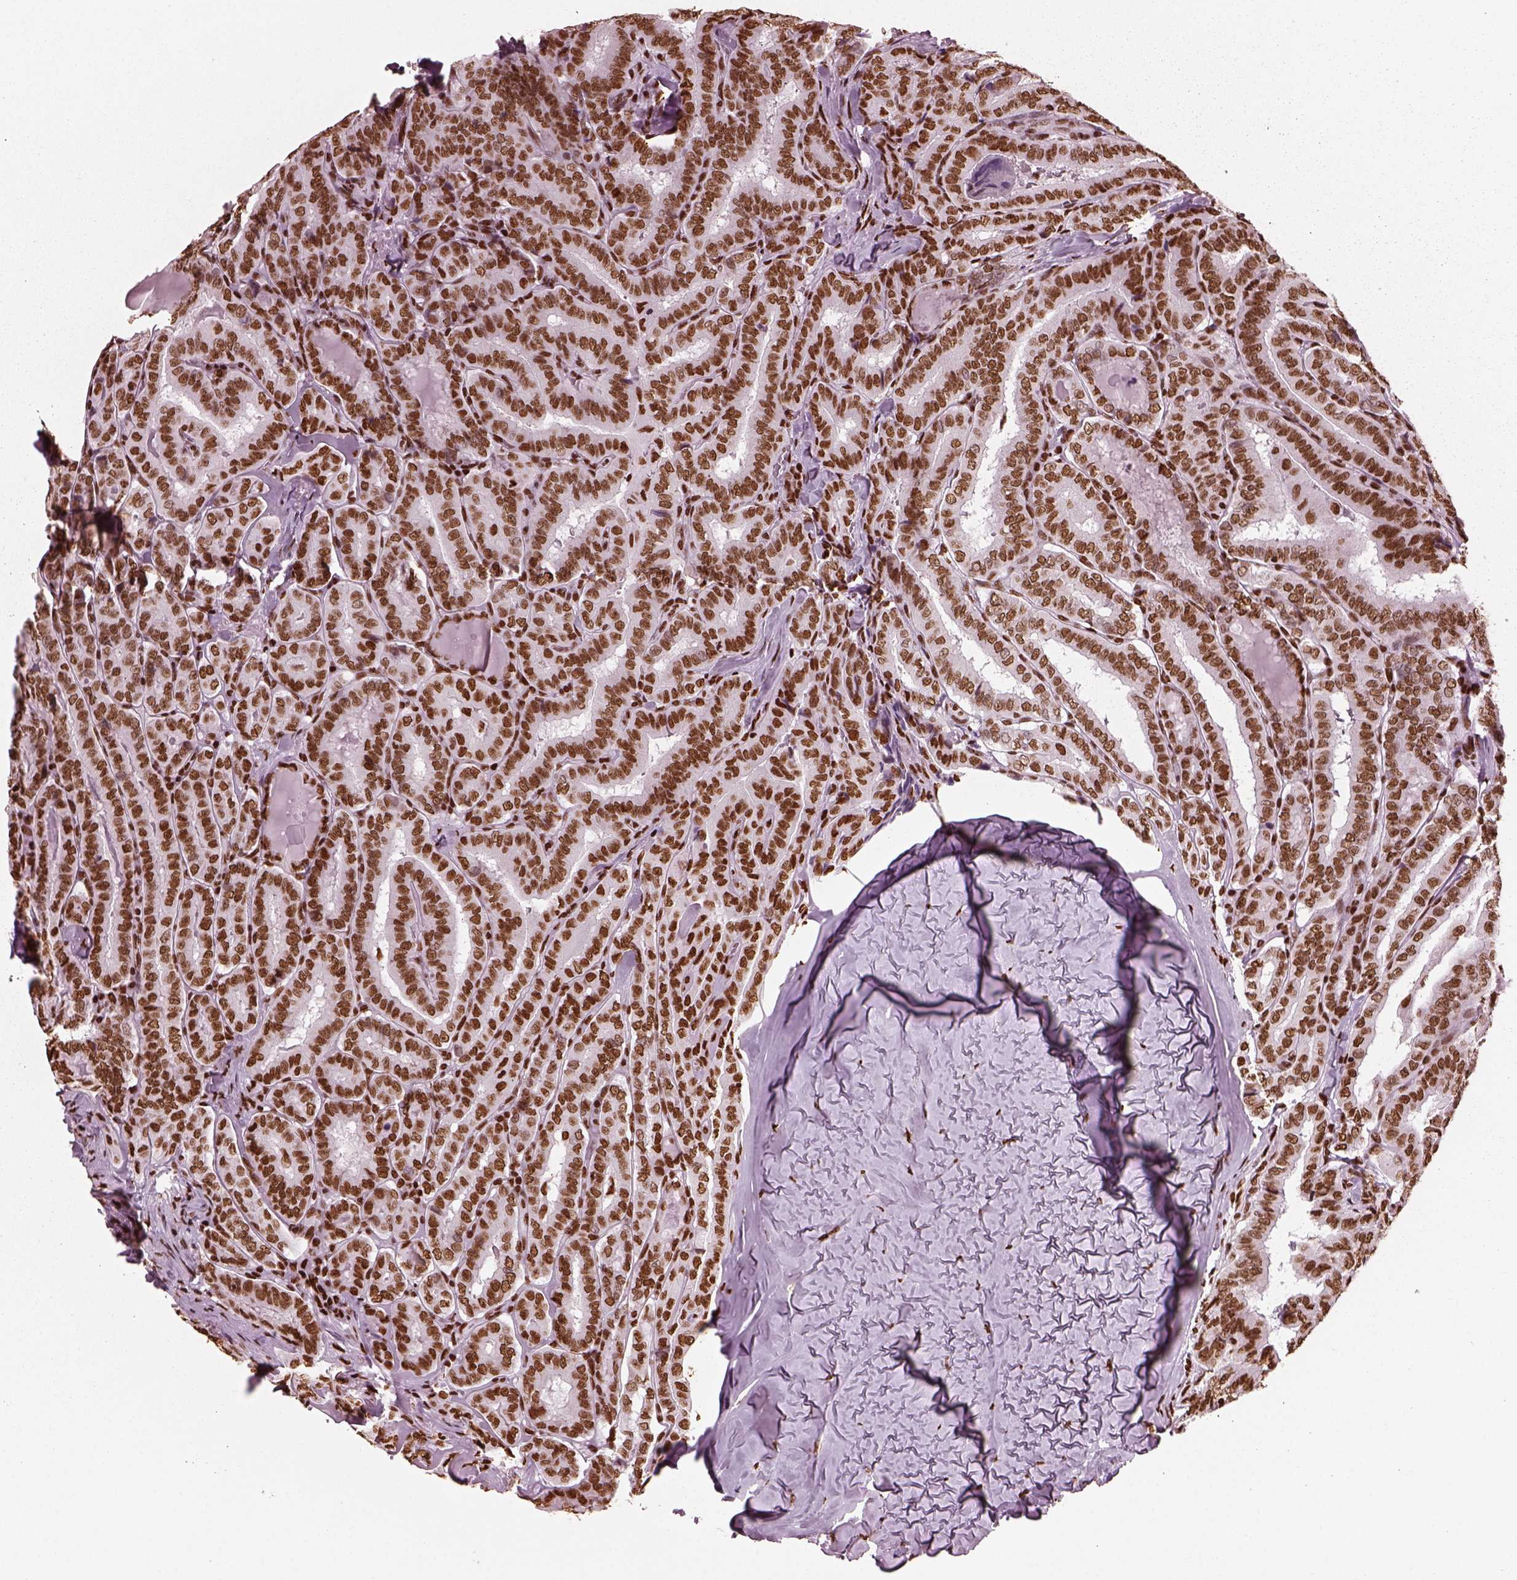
{"staining": {"intensity": "strong", "quantity": ">75%", "location": "nuclear"}, "tissue": "thyroid cancer", "cell_type": "Tumor cells", "image_type": "cancer", "snomed": [{"axis": "morphology", "description": "Papillary adenocarcinoma, NOS"}, {"axis": "morphology", "description": "Papillary adenoma metastatic"}, {"axis": "topography", "description": "Thyroid gland"}], "caption": "High-magnification brightfield microscopy of papillary adenoma metastatic (thyroid) stained with DAB (3,3'-diaminobenzidine) (brown) and counterstained with hematoxylin (blue). tumor cells exhibit strong nuclear positivity is identified in about>75% of cells.", "gene": "CBFA2T3", "patient": {"sex": "female", "age": 50}}